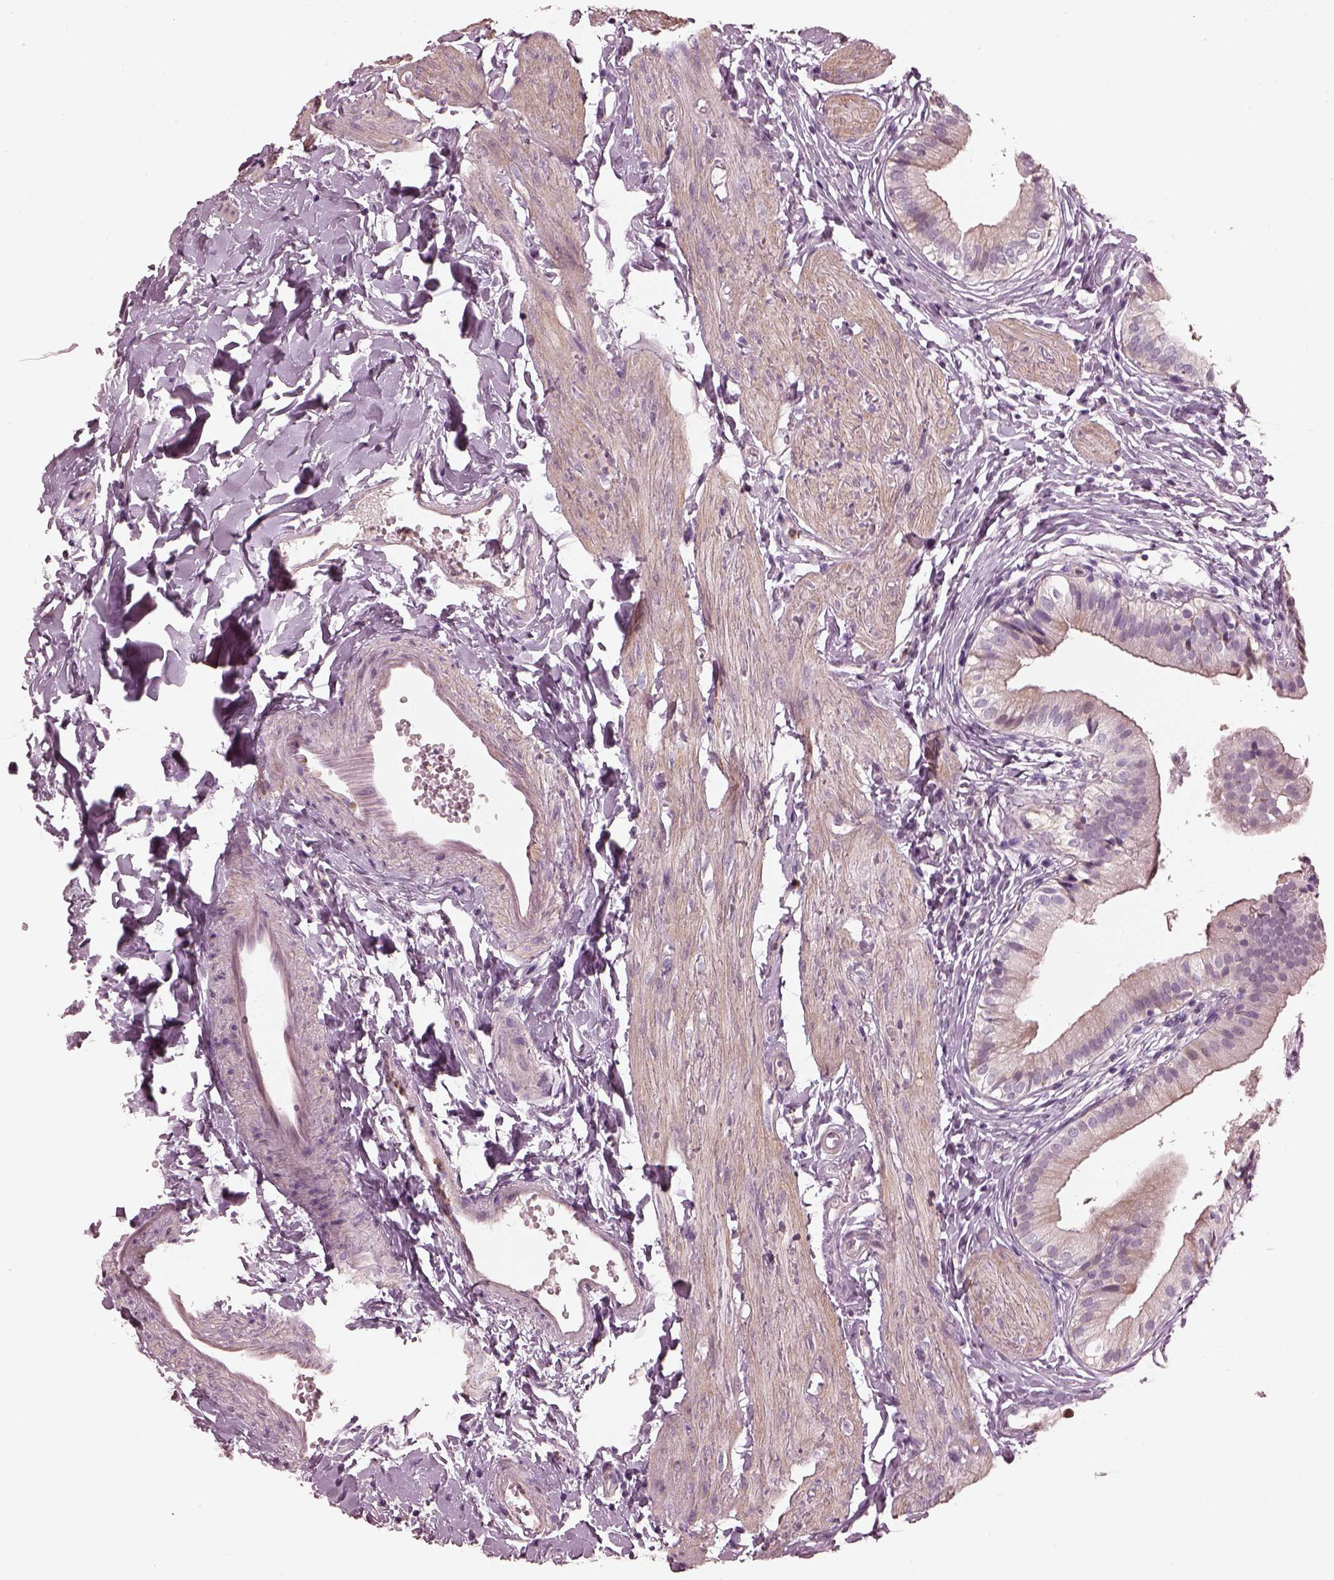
{"staining": {"intensity": "negative", "quantity": "none", "location": "none"}, "tissue": "gallbladder", "cell_type": "Glandular cells", "image_type": "normal", "snomed": [{"axis": "morphology", "description": "Normal tissue, NOS"}, {"axis": "topography", "description": "Gallbladder"}], "caption": "An immunohistochemistry (IHC) micrograph of normal gallbladder is shown. There is no staining in glandular cells of gallbladder. The staining was performed using DAB (3,3'-diaminobenzidine) to visualize the protein expression in brown, while the nuclei were stained in blue with hematoxylin (Magnification: 20x).", "gene": "OPTC", "patient": {"sex": "female", "age": 47}}